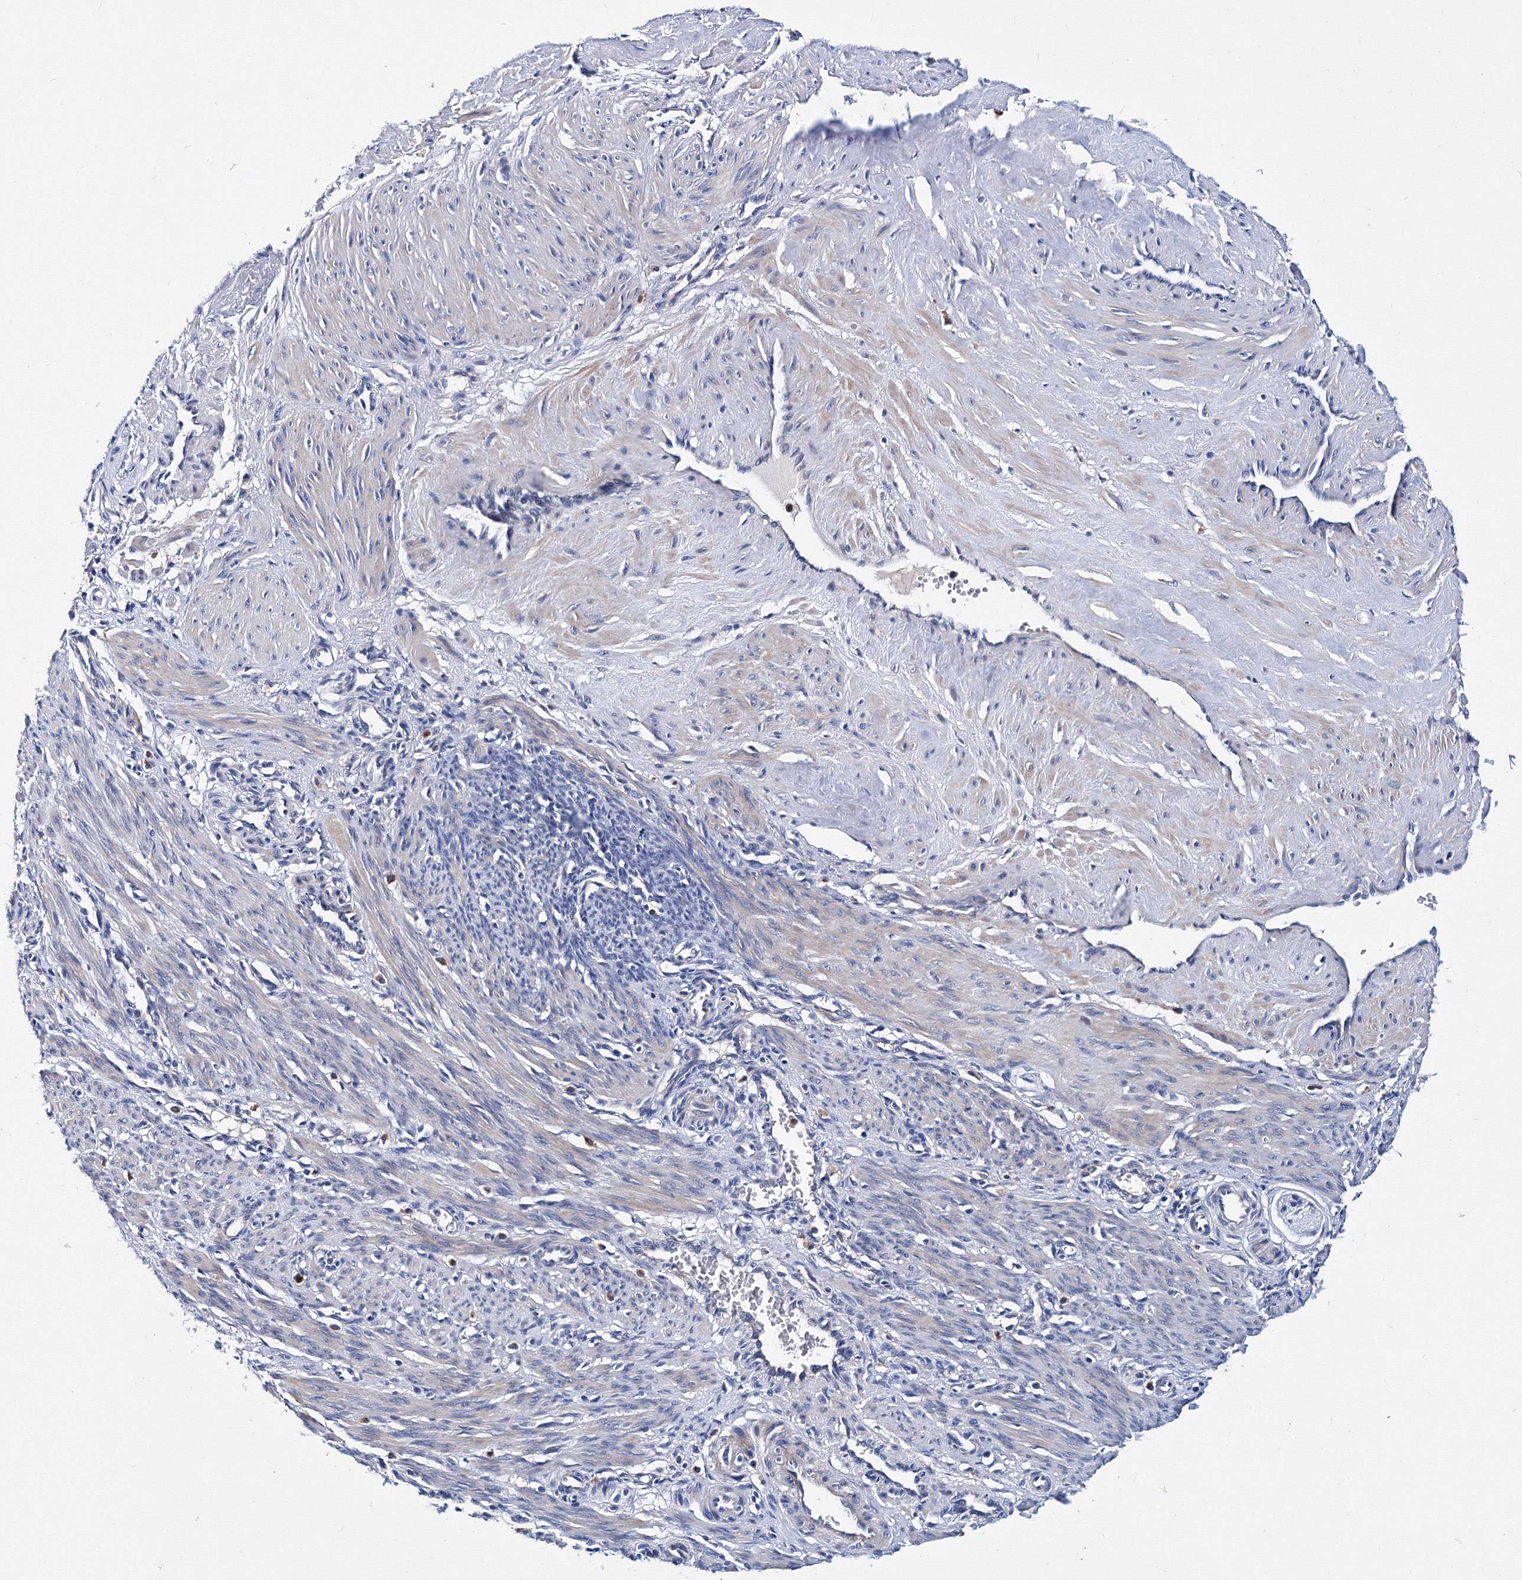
{"staining": {"intensity": "weak", "quantity": "<25%", "location": "cytoplasmic/membranous"}, "tissue": "smooth muscle", "cell_type": "Smooth muscle cells", "image_type": "normal", "snomed": [{"axis": "morphology", "description": "Normal tissue, NOS"}, {"axis": "topography", "description": "Endometrium"}], "caption": "Smooth muscle cells are negative for protein expression in benign human smooth muscle. Brightfield microscopy of IHC stained with DAB (3,3'-diaminobenzidine) (brown) and hematoxylin (blue), captured at high magnification.", "gene": "TRPM2", "patient": {"sex": "female", "age": 33}}